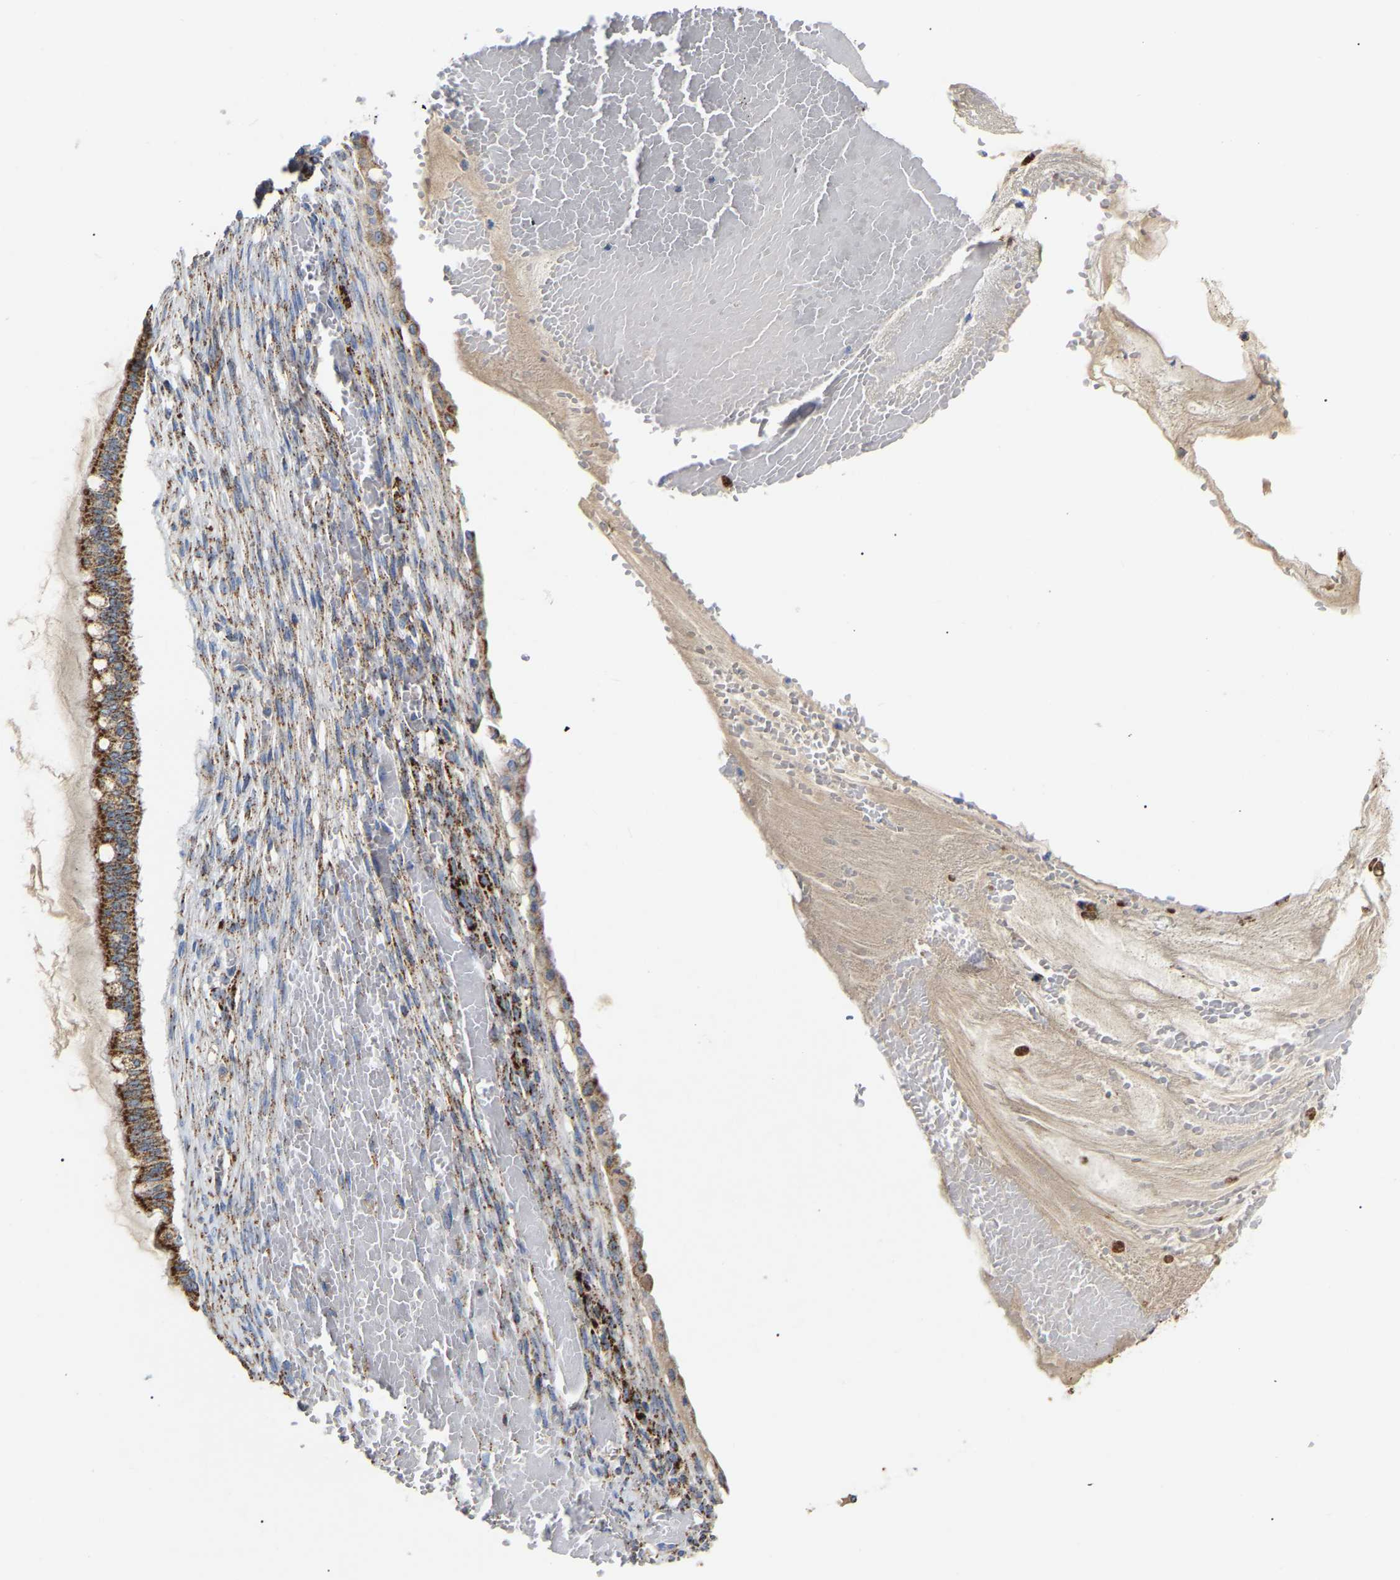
{"staining": {"intensity": "moderate", "quantity": ">75%", "location": "cytoplasmic/membranous"}, "tissue": "ovarian cancer", "cell_type": "Tumor cells", "image_type": "cancer", "snomed": [{"axis": "morphology", "description": "Cystadenocarcinoma, mucinous, NOS"}, {"axis": "topography", "description": "Ovary"}], "caption": "Tumor cells demonstrate medium levels of moderate cytoplasmic/membranous positivity in approximately >75% of cells in human mucinous cystadenocarcinoma (ovarian).", "gene": "HIBADH", "patient": {"sex": "female", "age": 73}}